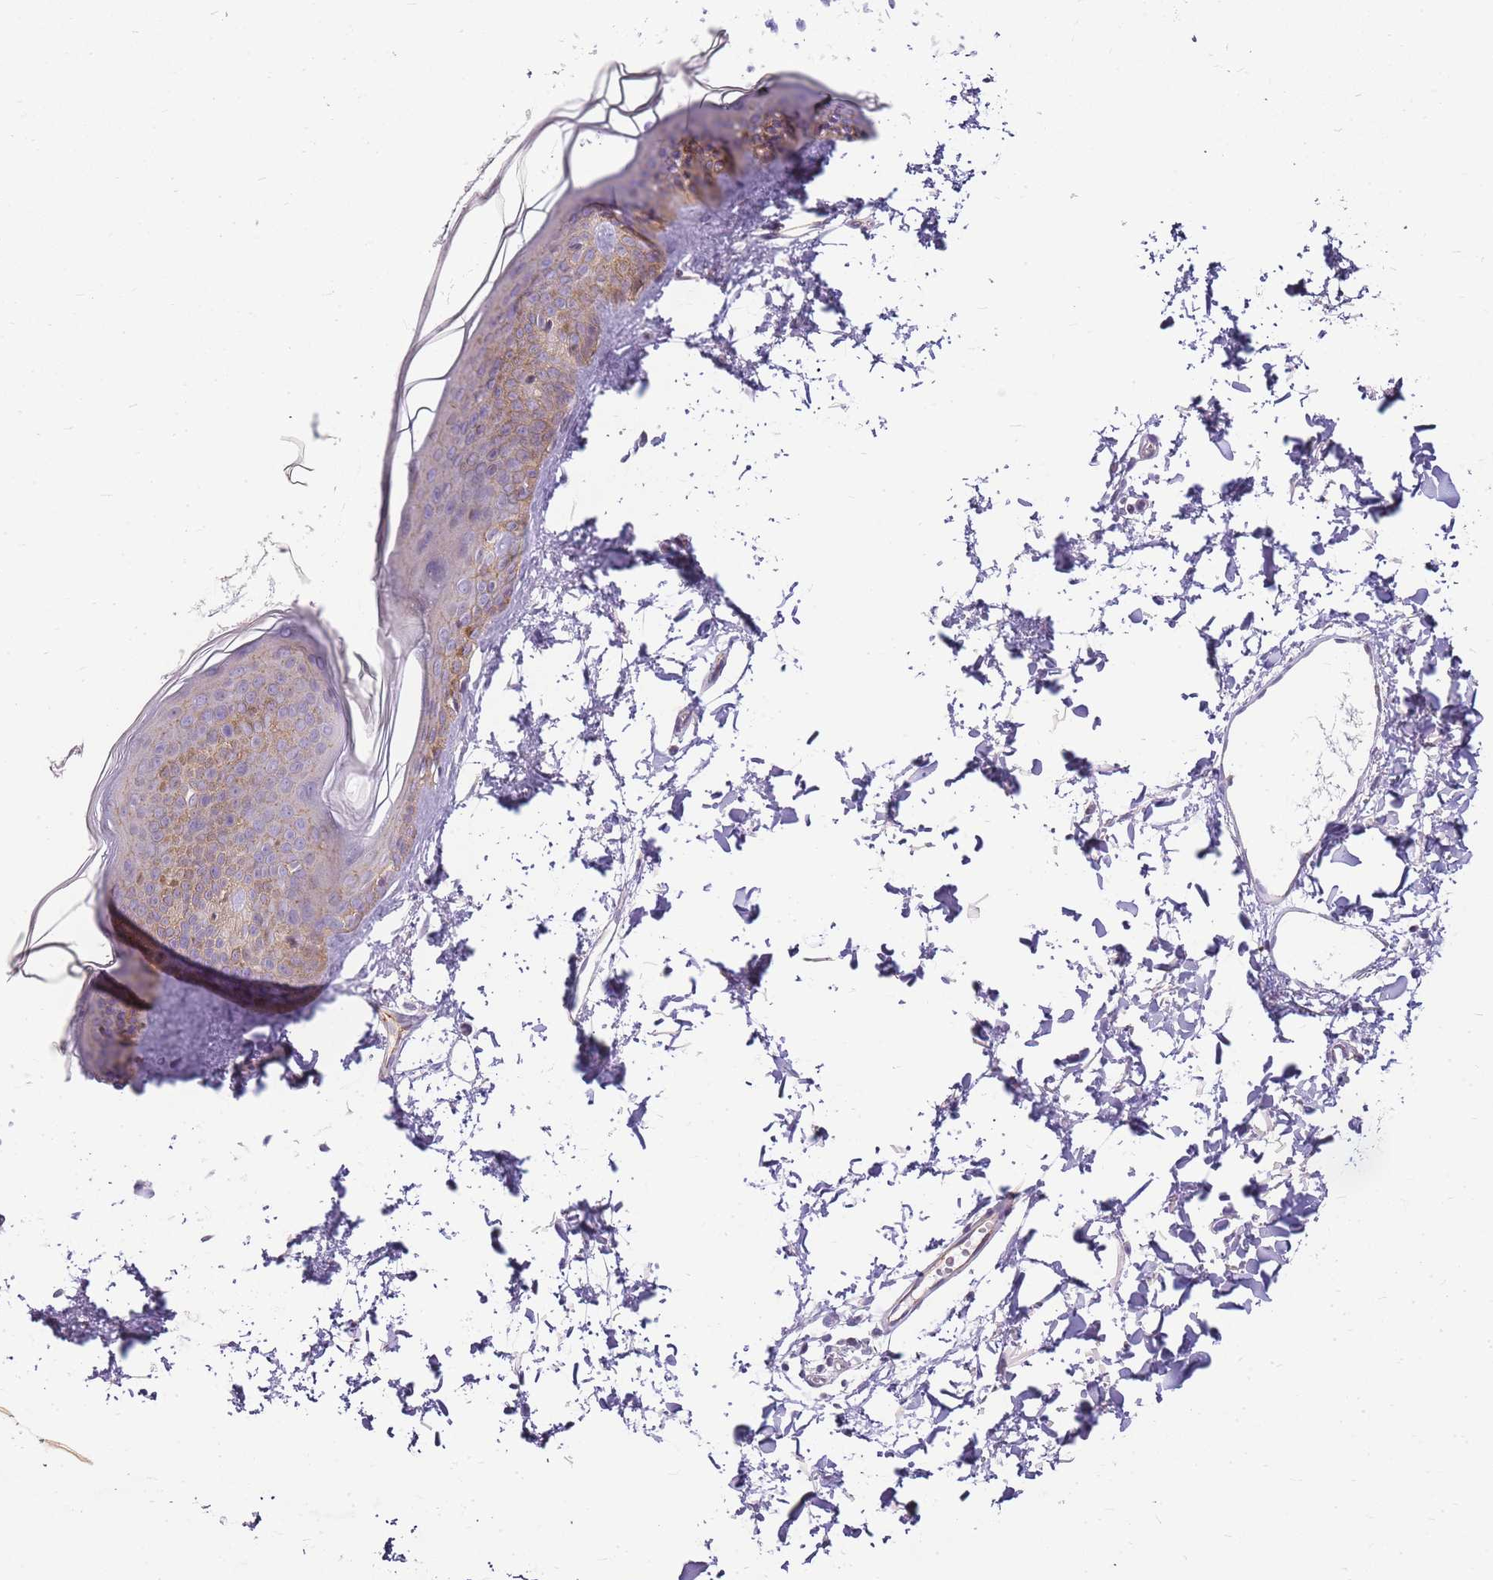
{"staining": {"intensity": "negative", "quantity": "none", "location": "none"}, "tissue": "skin", "cell_type": "Fibroblasts", "image_type": "normal", "snomed": [{"axis": "morphology", "description": "Normal tissue, NOS"}, {"axis": "topography", "description": "Skin"}], "caption": "The IHC micrograph has no significant positivity in fibroblasts of skin.", "gene": "CLBA1", "patient": {"sex": "female", "age": 58}}